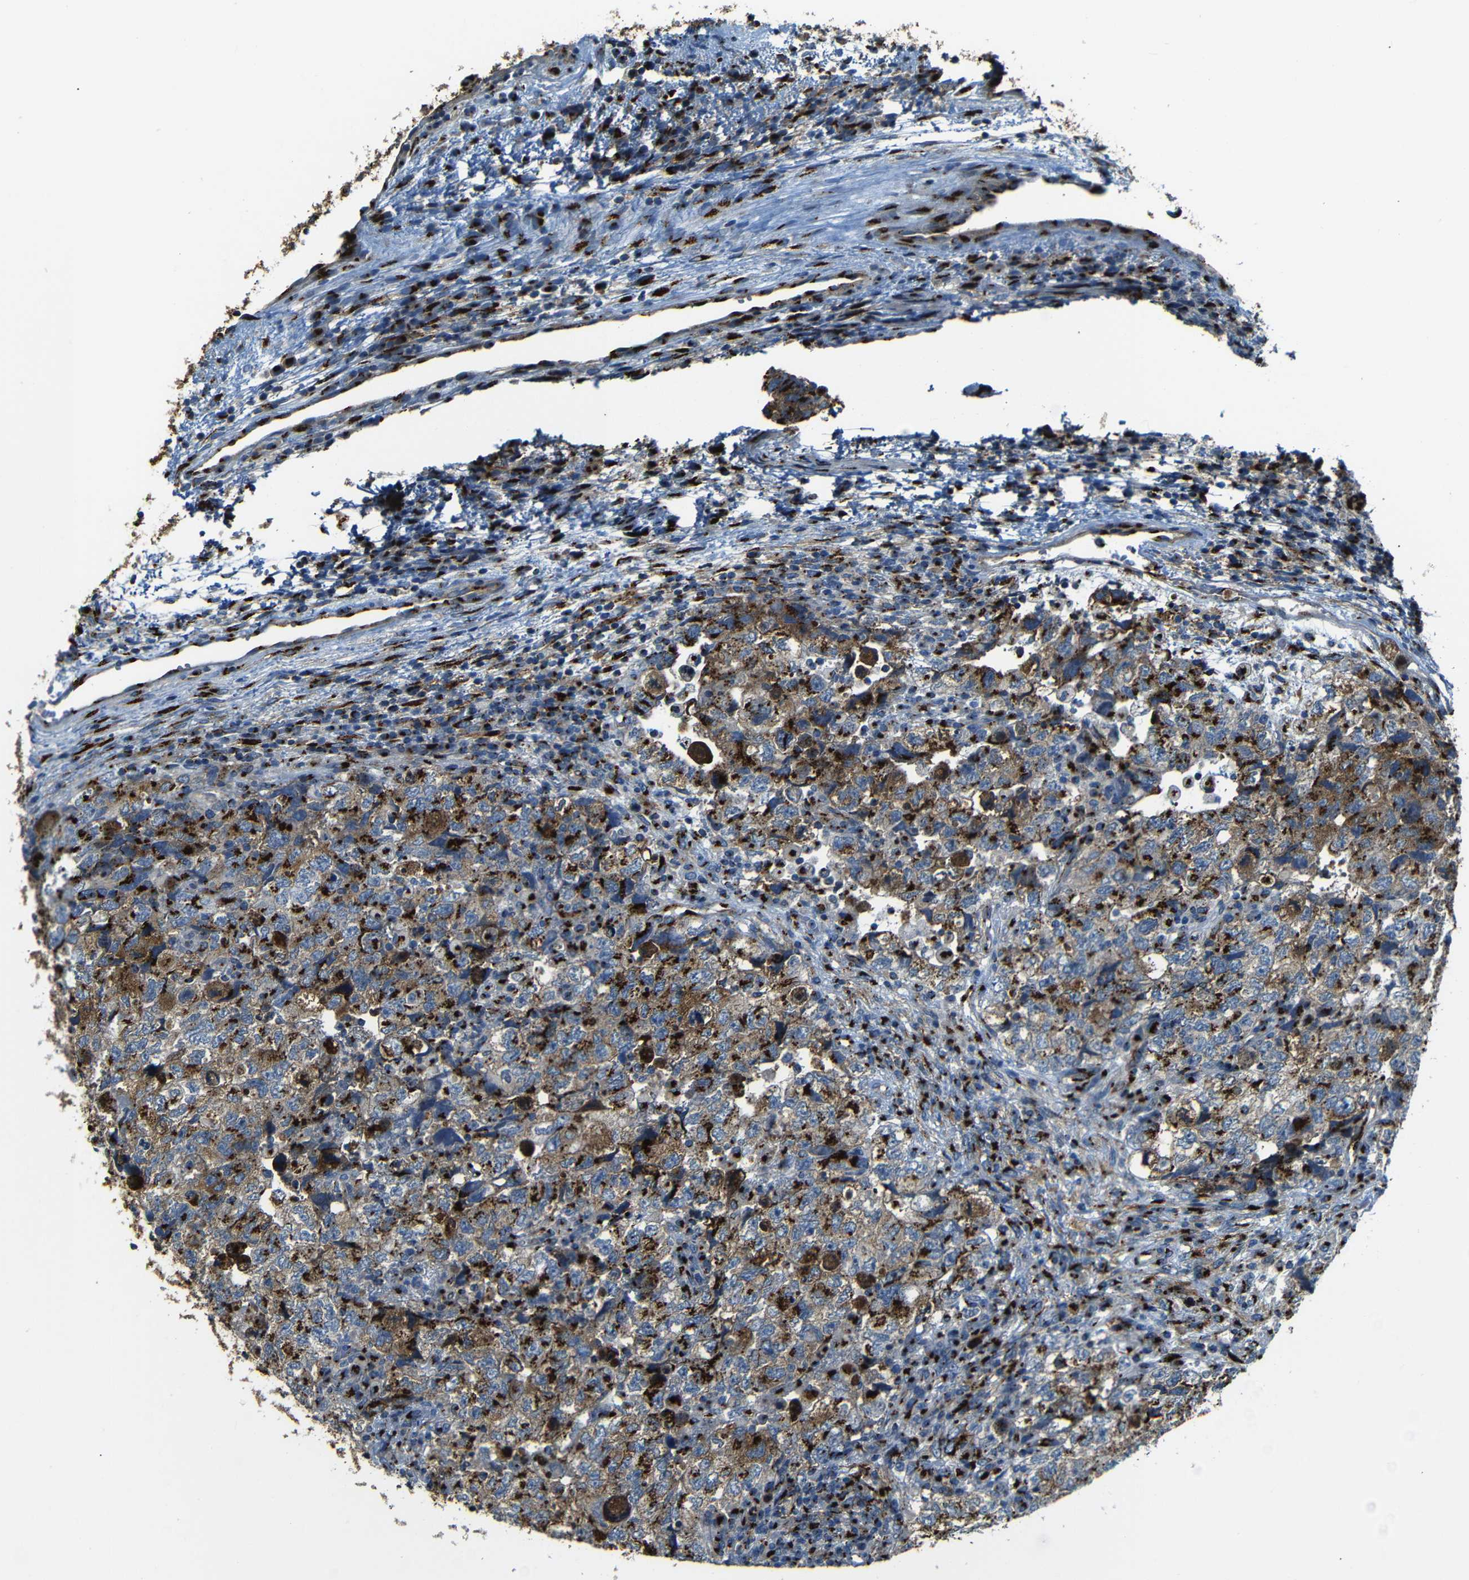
{"staining": {"intensity": "strong", "quantity": ">75%", "location": "cytoplasmic/membranous"}, "tissue": "testis cancer", "cell_type": "Tumor cells", "image_type": "cancer", "snomed": [{"axis": "morphology", "description": "Carcinoma, Embryonal, NOS"}, {"axis": "topography", "description": "Testis"}], "caption": "Immunohistochemical staining of testis embryonal carcinoma displays high levels of strong cytoplasmic/membranous staining in approximately >75% of tumor cells. Ihc stains the protein in brown and the nuclei are stained blue.", "gene": "TGOLN2", "patient": {"sex": "male", "age": 36}}